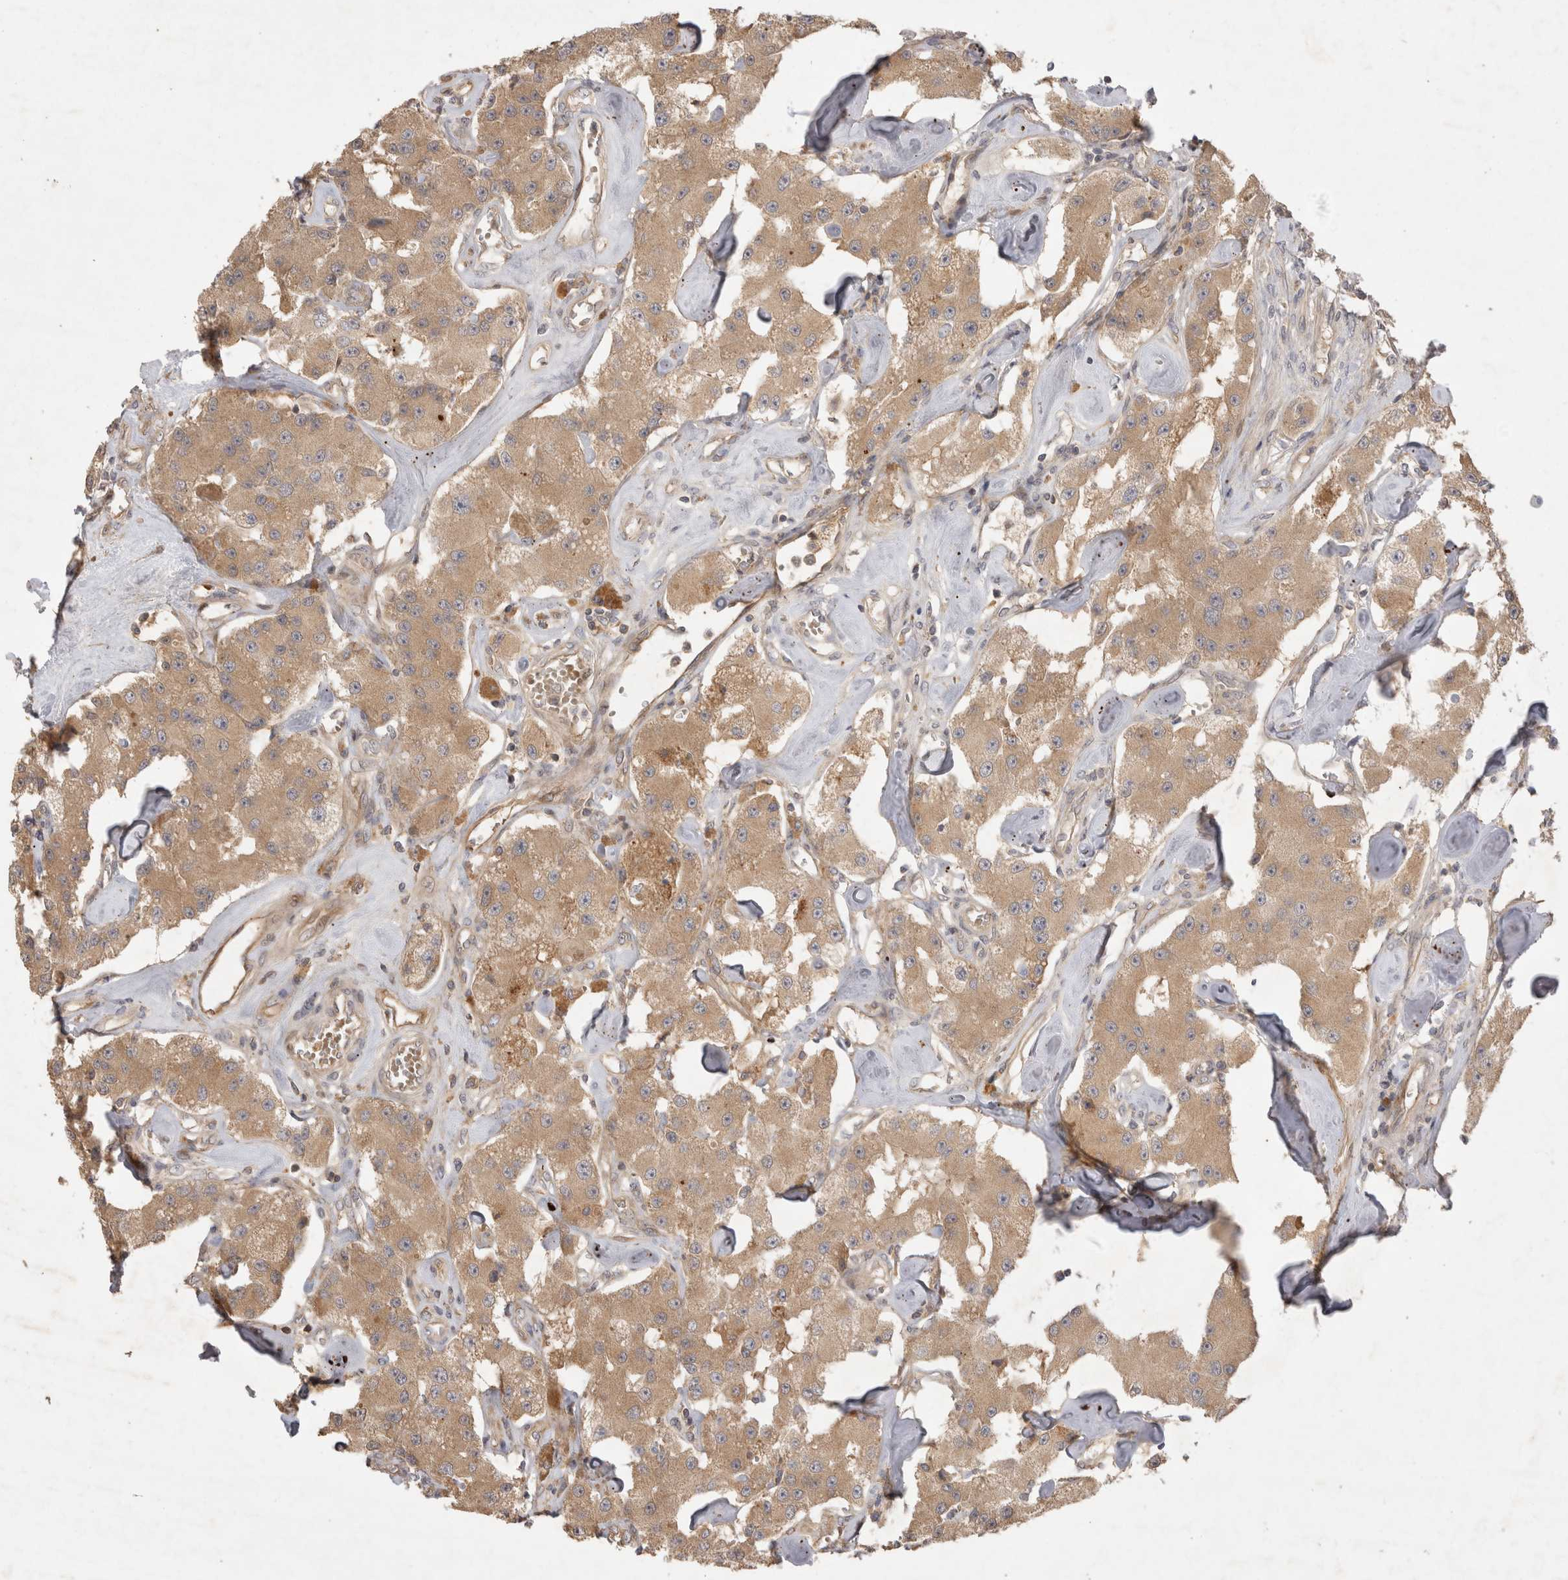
{"staining": {"intensity": "moderate", "quantity": ">75%", "location": "cytoplasmic/membranous"}, "tissue": "carcinoid", "cell_type": "Tumor cells", "image_type": "cancer", "snomed": [{"axis": "morphology", "description": "Carcinoid, malignant, NOS"}, {"axis": "topography", "description": "Pancreas"}], "caption": "Tumor cells exhibit moderate cytoplasmic/membranous expression in approximately >75% of cells in carcinoid. (DAB IHC, brown staining for protein, blue staining for nuclei).", "gene": "PPP1R42", "patient": {"sex": "male", "age": 41}}